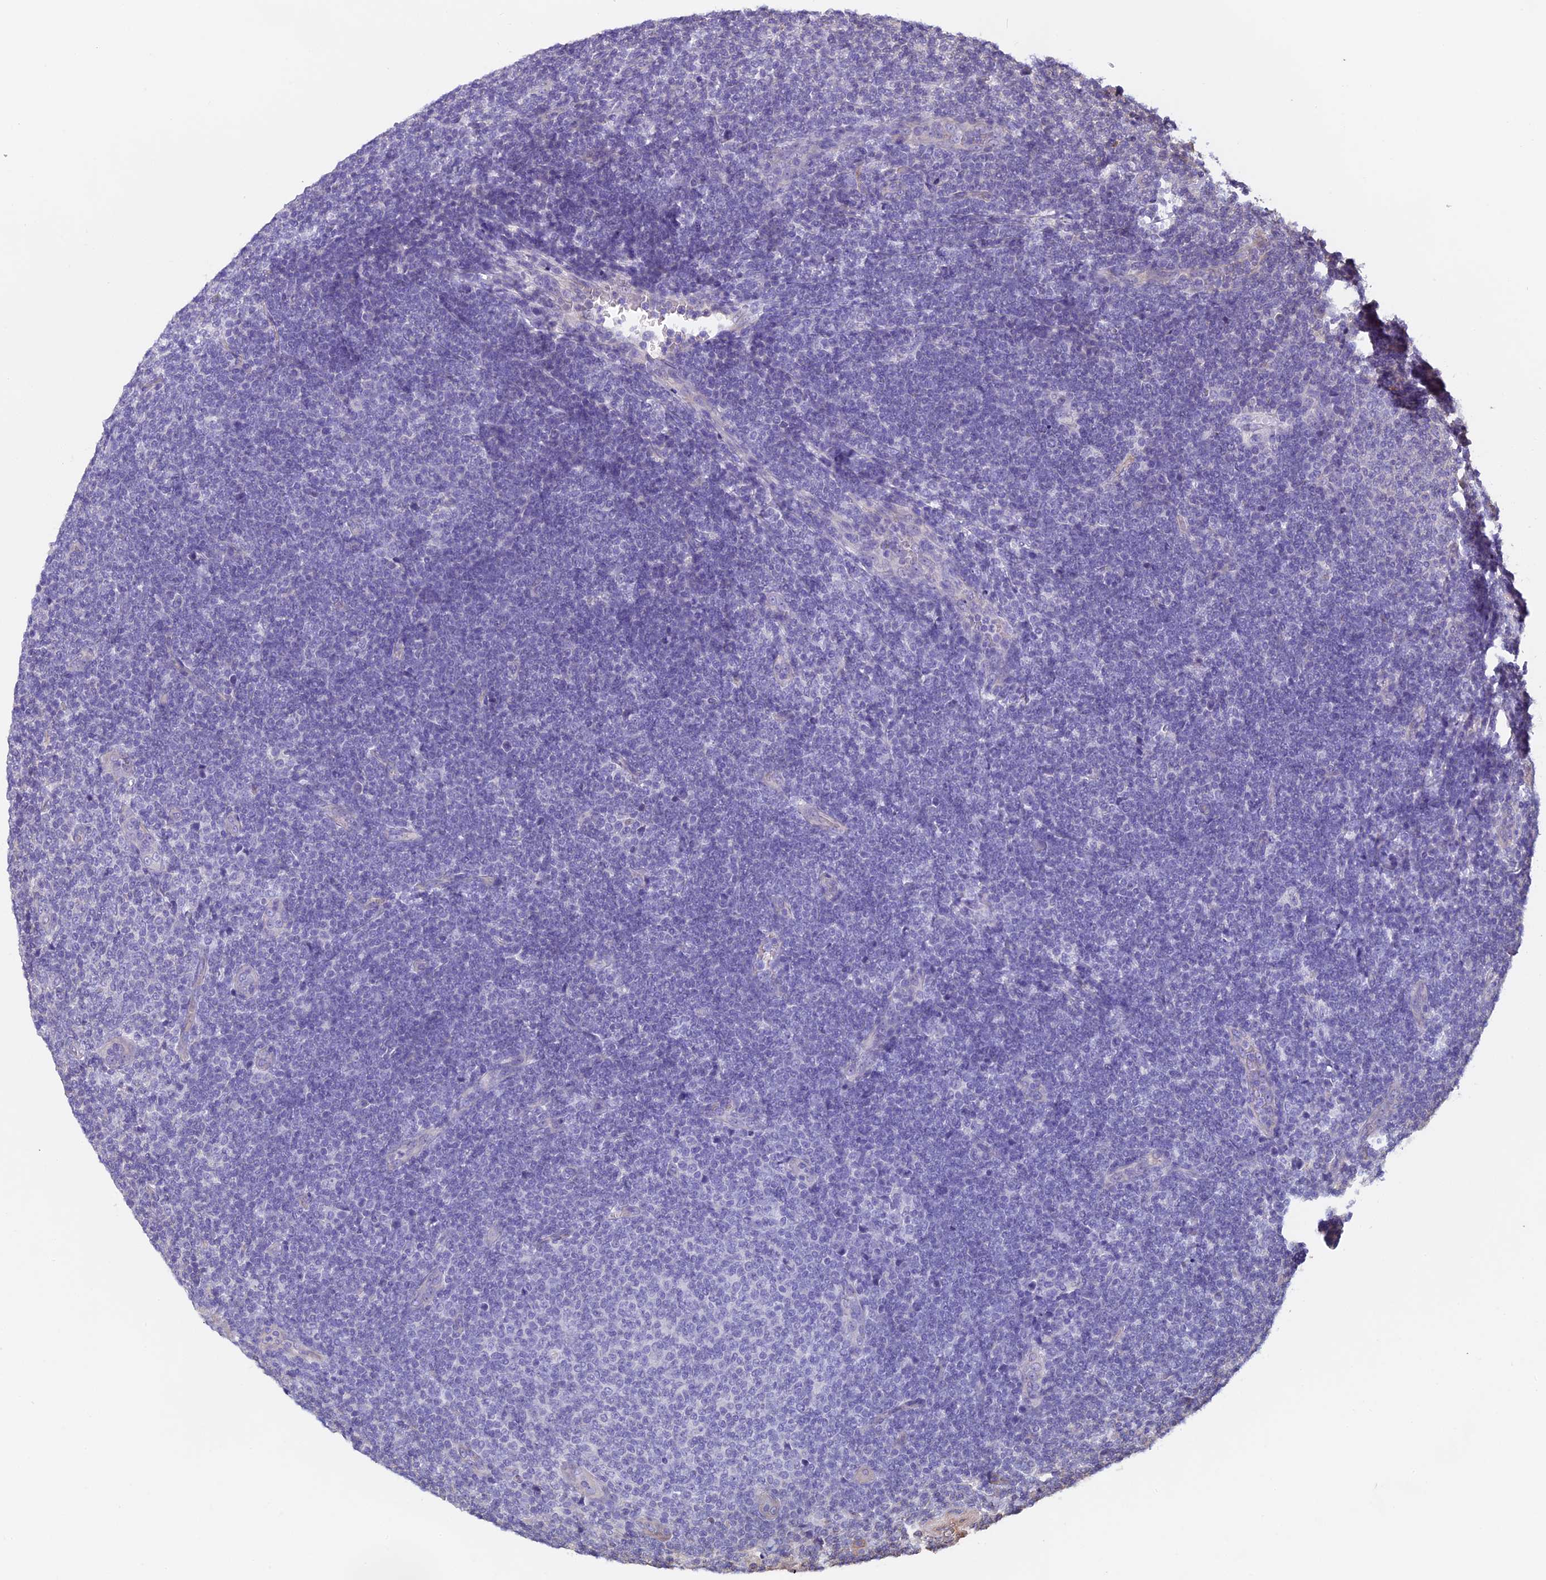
{"staining": {"intensity": "negative", "quantity": "none", "location": "none"}, "tissue": "lymphoma", "cell_type": "Tumor cells", "image_type": "cancer", "snomed": [{"axis": "morphology", "description": "Malignant lymphoma, non-Hodgkin's type, Low grade"}, {"axis": "topography", "description": "Lymph node"}], "caption": "The micrograph exhibits no significant expression in tumor cells of lymphoma.", "gene": "CCDC153", "patient": {"sex": "male", "age": 66}}